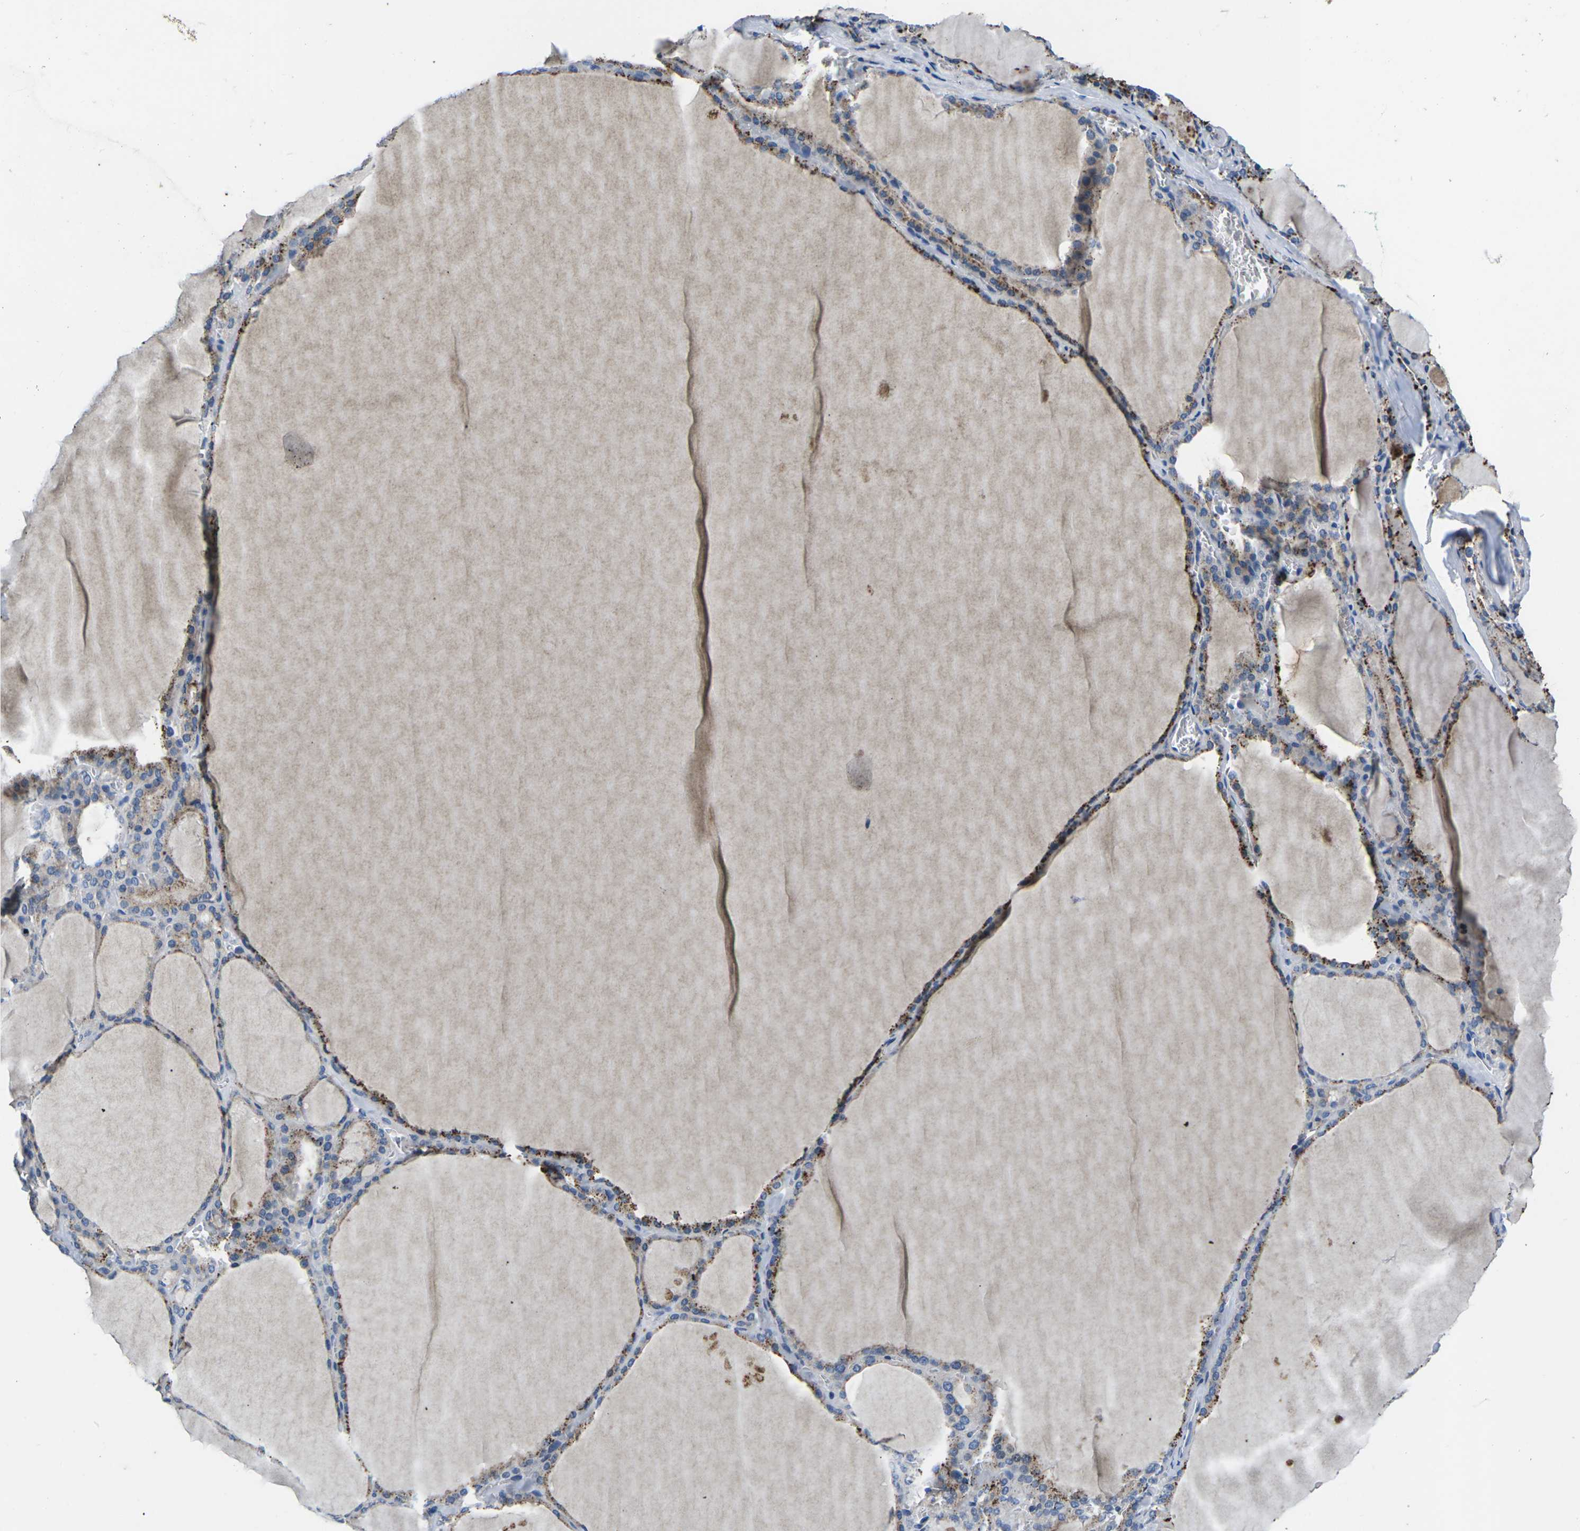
{"staining": {"intensity": "strong", "quantity": "25%-75%", "location": "cytoplasmic/membranous"}, "tissue": "thyroid gland", "cell_type": "Glandular cells", "image_type": "normal", "snomed": [{"axis": "morphology", "description": "Normal tissue, NOS"}, {"axis": "topography", "description": "Thyroid gland"}], "caption": "Protein expression by immunohistochemistry (IHC) reveals strong cytoplasmic/membranous positivity in approximately 25%-75% of glandular cells in normal thyroid gland.", "gene": "PDCD6IP", "patient": {"sex": "male", "age": 56}}